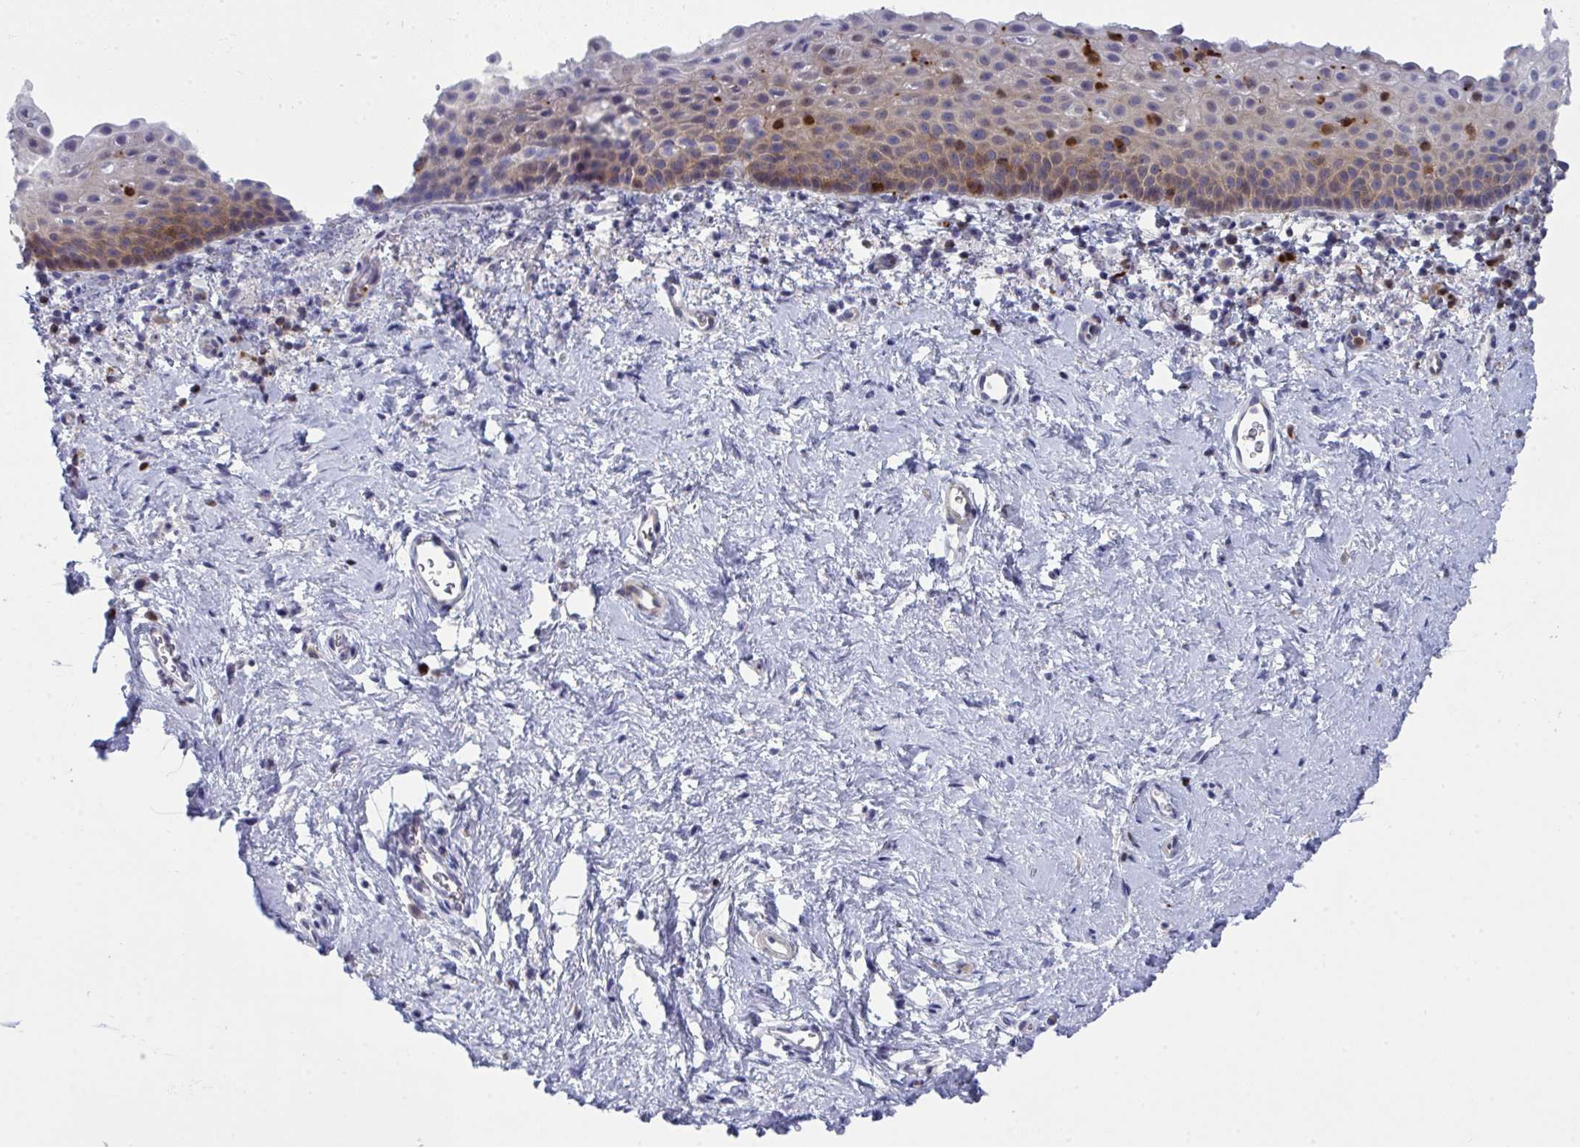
{"staining": {"intensity": "weak", "quantity": "25%-75%", "location": "cytoplasmic/membranous"}, "tissue": "vagina", "cell_type": "Squamous epithelial cells", "image_type": "normal", "snomed": [{"axis": "morphology", "description": "Normal tissue, NOS"}, {"axis": "topography", "description": "Vagina"}], "caption": "IHC (DAB) staining of benign human vagina exhibits weak cytoplasmic/membranous protein staining in approximately 25%-75% of squamous epithelial cells. (Brightfield microscopy of DAB IHC at high magnification).", "gene": "AOC2", "patient": {"sex": "female", "age": 61}}